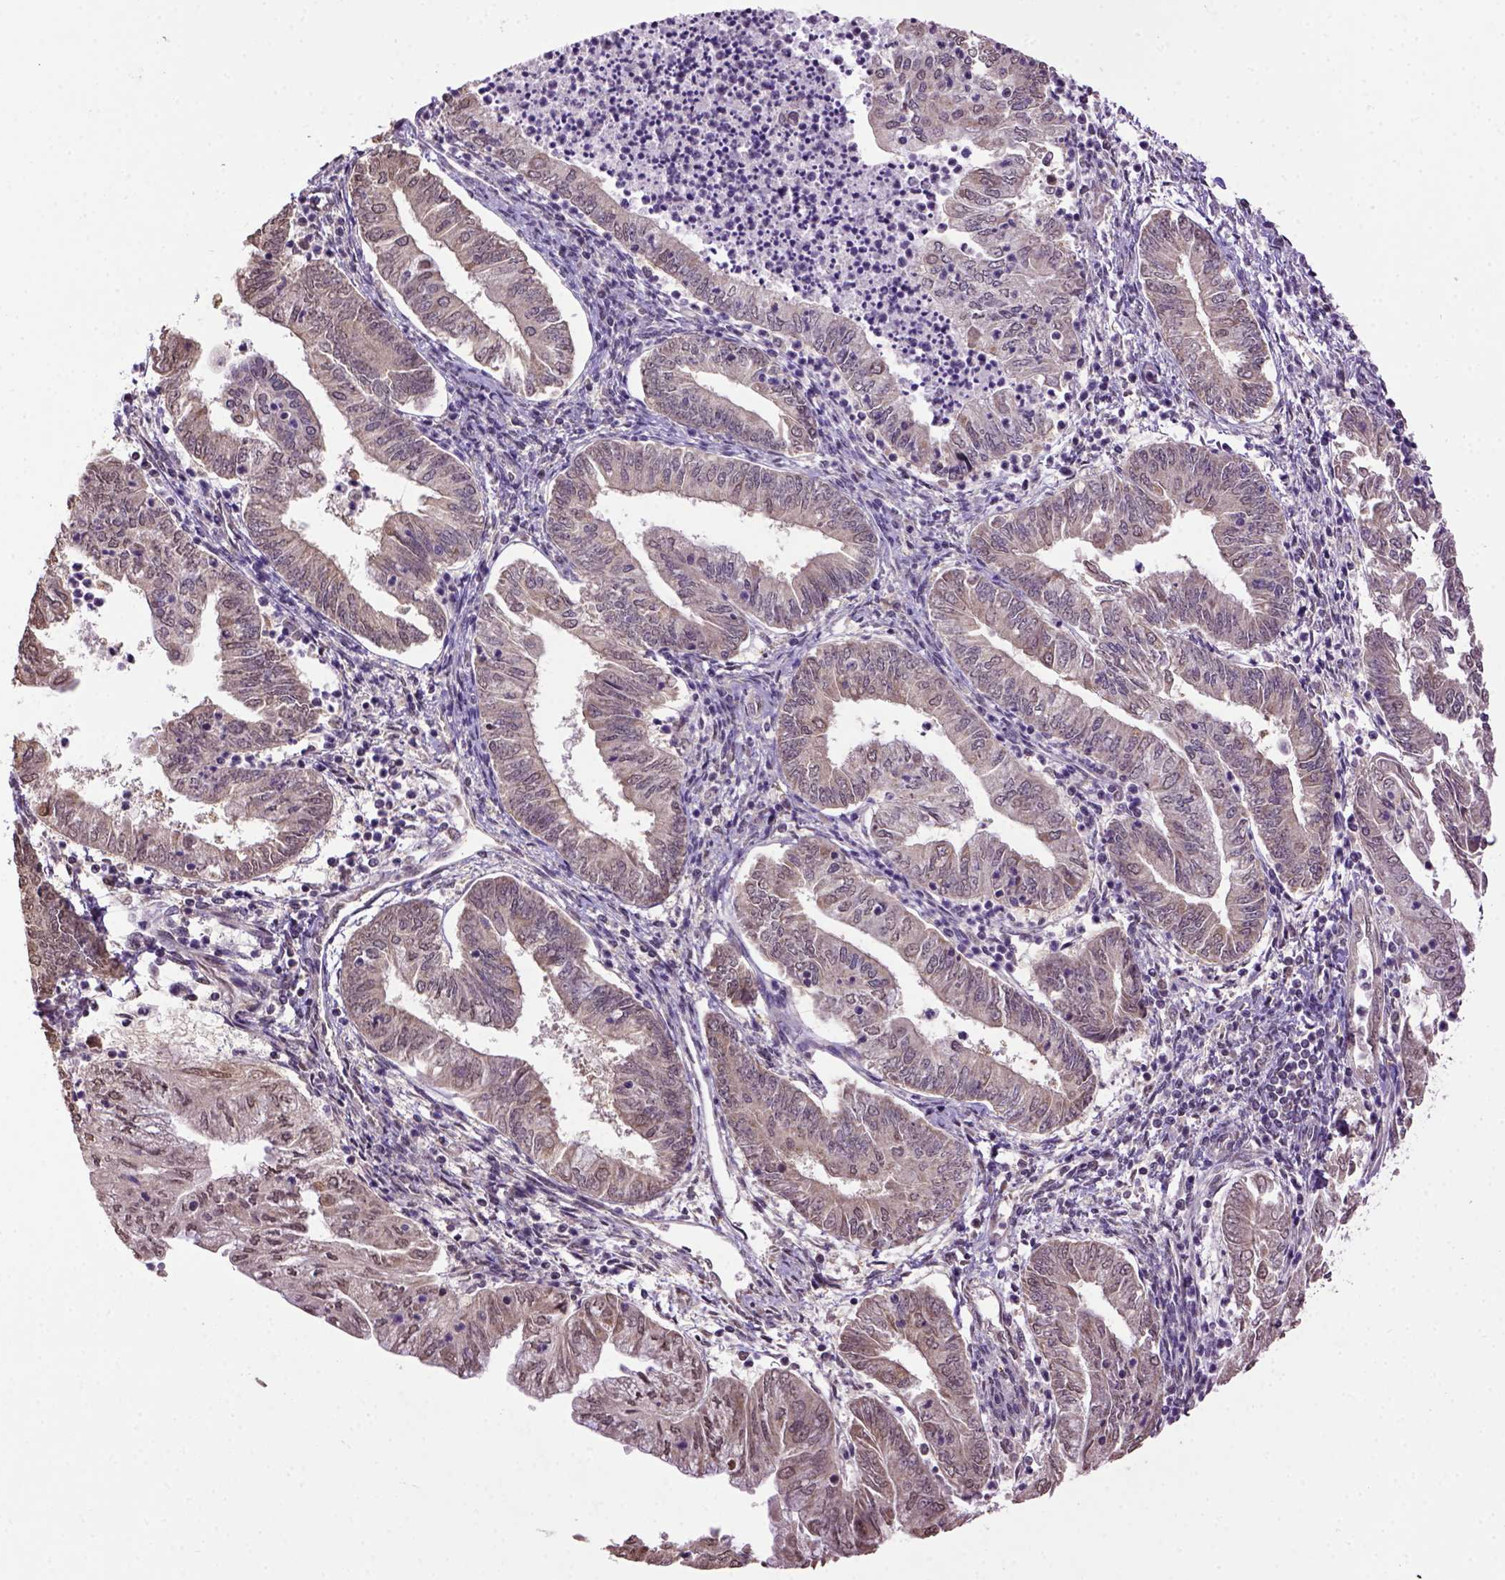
{"staining": {"intensity": "weak", "quantity": "25%-75%", "location": "cytoplasmic/membranous"}, "tissue": "endometrial cancer", "cell_type": "Tumor cells", "image_type": "cancer", "snomed": [{"axis": "morphology", "description": "Adenocarcinoma, NOS"}, {"axis": "topography", "description": "Endometrium"}], "caption": "Endometrial cancer (adenocarcinoma) tissue exhibits weak cytoplasmic/membranous staining in approximately 25%-75% of tumor cells, visualized by immunohistochemistry. (DAB IHC with brightfield microscopy, high magnification).", "gene": "WDR17", "patient": {"sex": "female", "age": 55}}